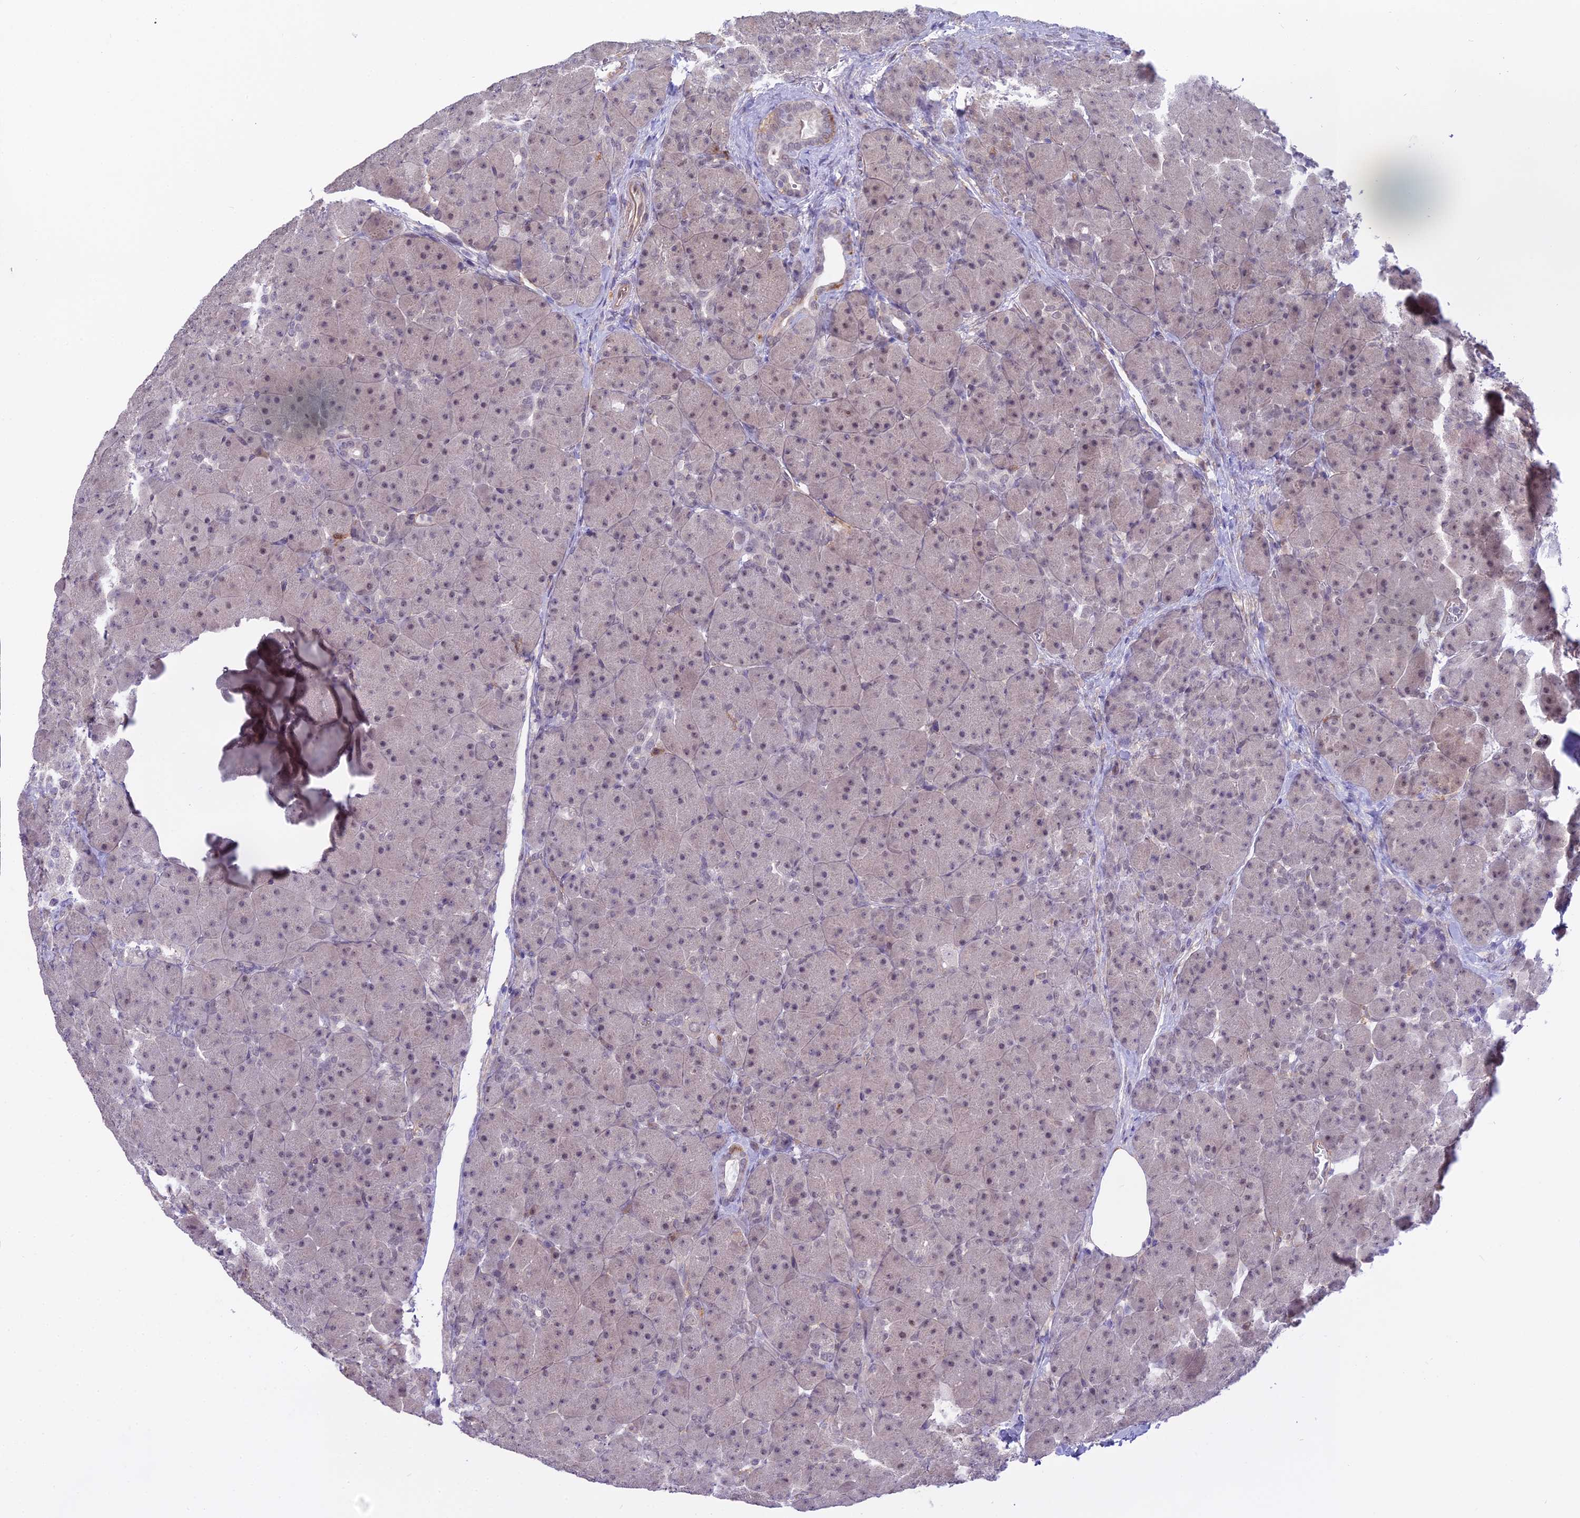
{"staining": {"intensity": "weak", "quantity": "25%-75%", "location": "nuclear"}, "tissue": "pancreas", "cell_type": "Exocrine glandular cells", "image_type": "normal", "snomed": [{"axis": "morphology", "description": "Normal tissue, NOS"}, {"axis": "topography", "description": "Pancreas"}], "caption": "Immunohistochemical staining of unremarkable pancreas exhibits low levels of weak nuclear positivity in about 25%-75% of exocrine glandular cells.", "gene": "BLNK", "patient": {"sex": "male", "age": 66}}